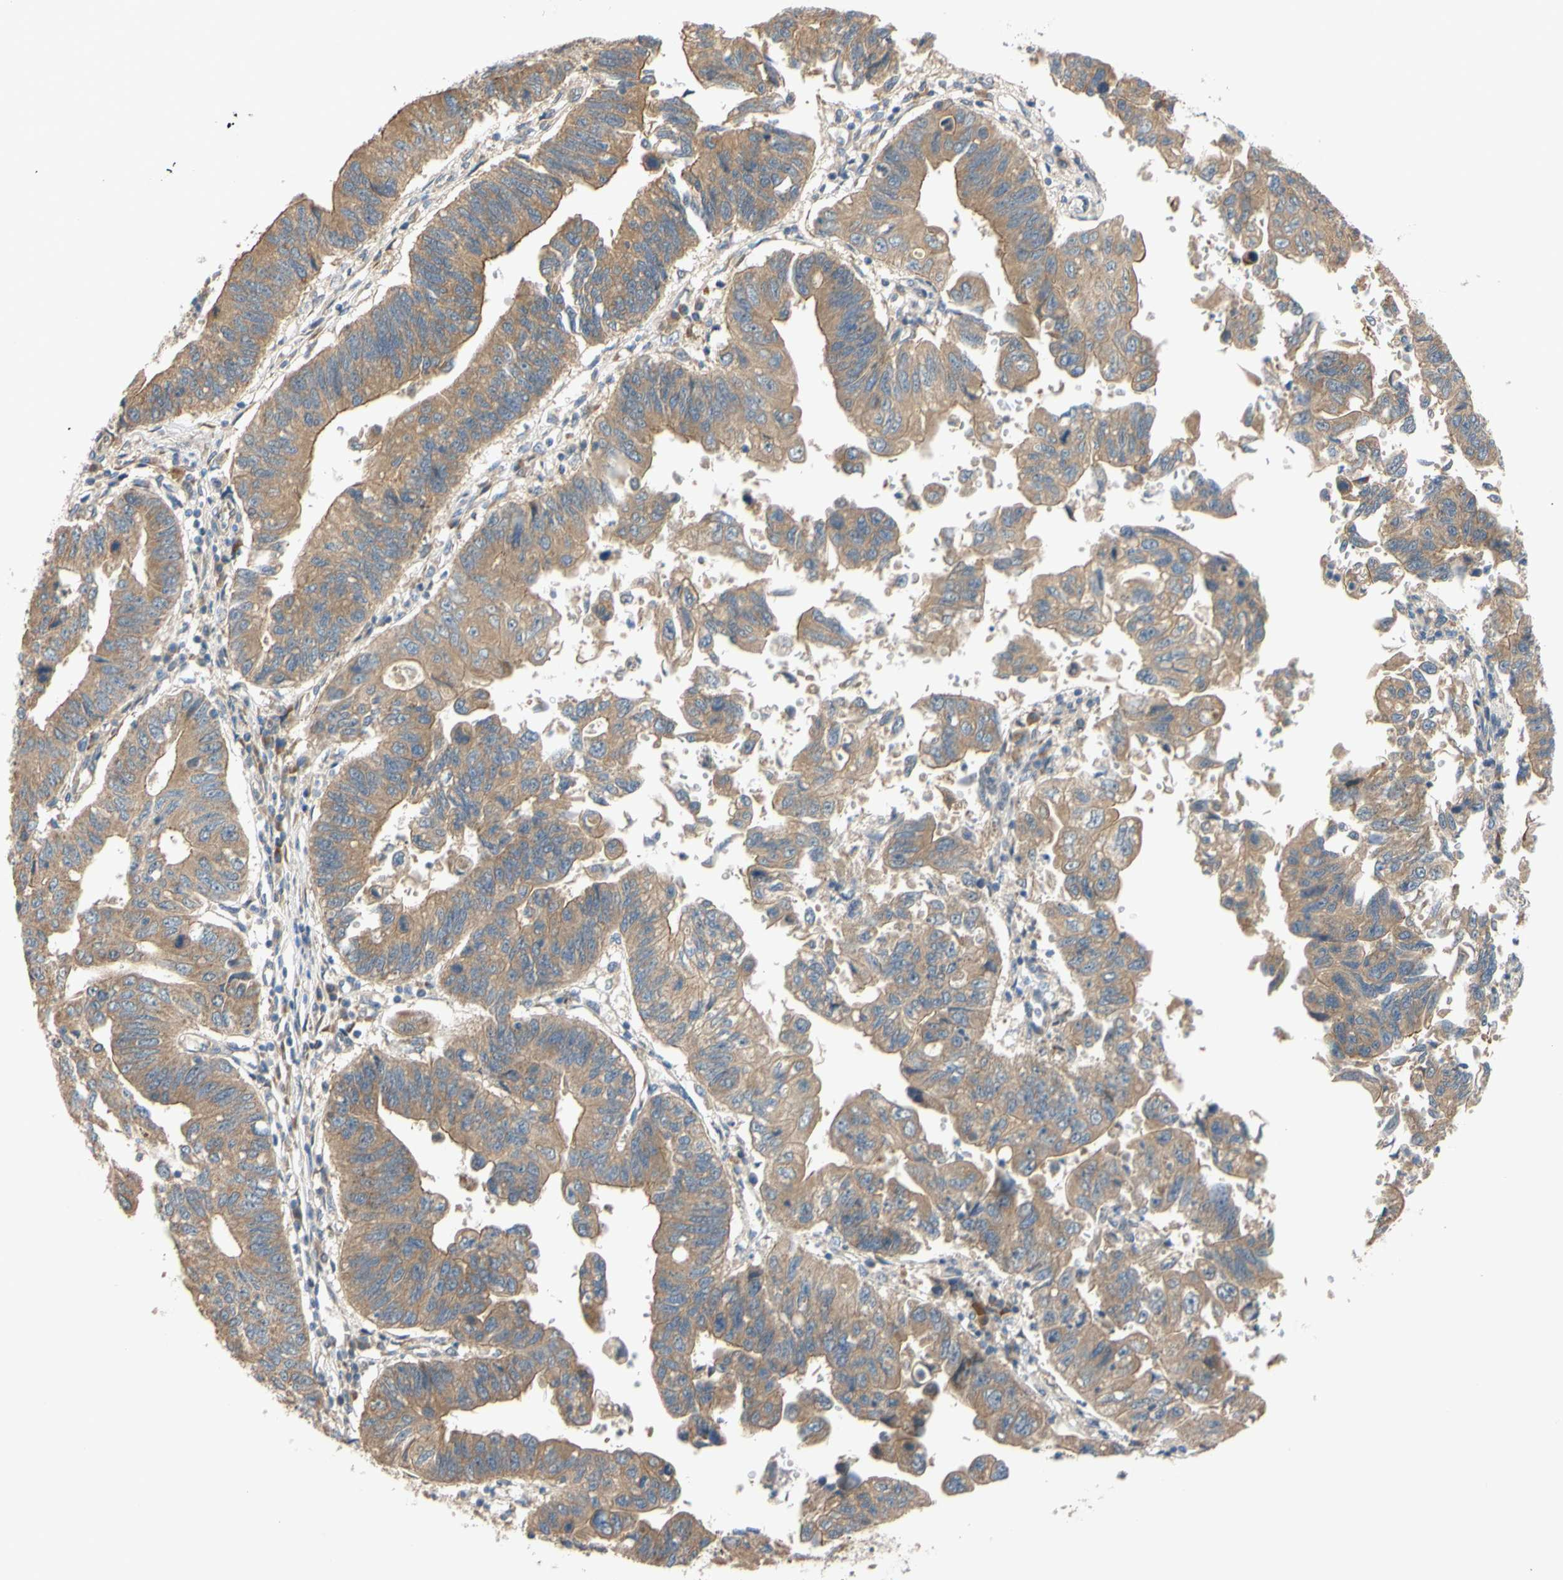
{"staining": {"intensity": "moderate", "quantity": ">75%", "location": "cytoplasmic/membranous"}, "tissue": "stomach cancer", "cell_type": "Tumor cells", "image_type": "cancer", "snomed": [{"axis": "morphology", "description": "Adenocarcinoma, NOS"}, {"axis": "topography", "description": "Stomach"}], "caption": "Immunohistochemical staining of human adenocarcinoma (stomach) displays medium levels of moderate cytoplasmic/membranous staining in approximately >75% of tumor cells.", "gene": "MBTPS2", "patient": {"sex": "male", "age": 59}}